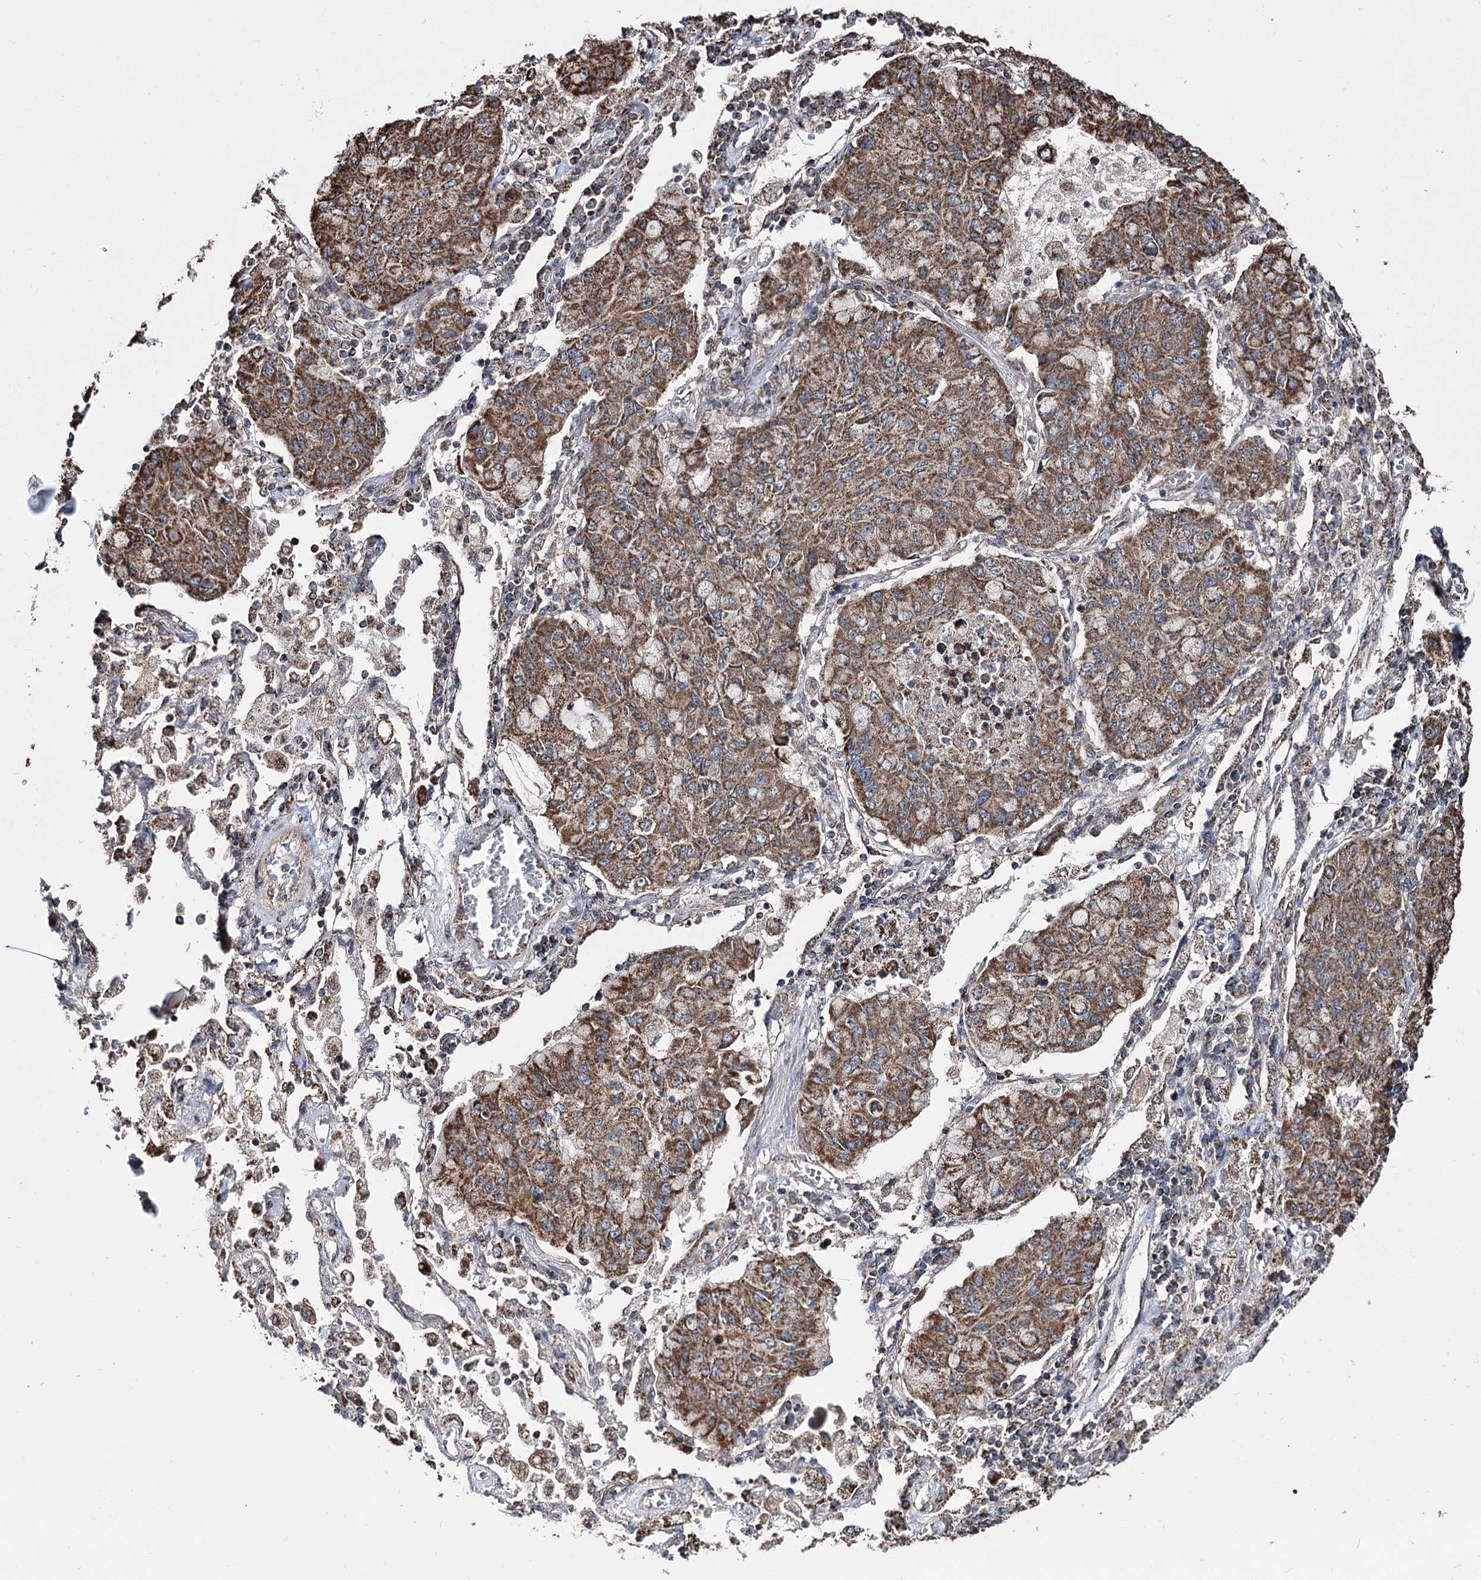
{"staining": {"intensity": "moderate", "quantity": ">75%", "location": "cytoplasmic/membranous"}, "tissue": "lung cancer", "cell_type": "Tumor cells", "image_type": "cancer", "snomed": [{"axis": "morphology", "description": "Squamous cell carcinoma, NOS"}, {"axis": "topography", "description": "Lung"}], "caption": "Immunohistochemical staining of human lung cancer demonstrates medium levels of moderate cytoplasmic/membranous expression in approximately >75% of tumor cells.", "gene": "CREB3L4", "patient": {"sex": "male", "age": 74}}